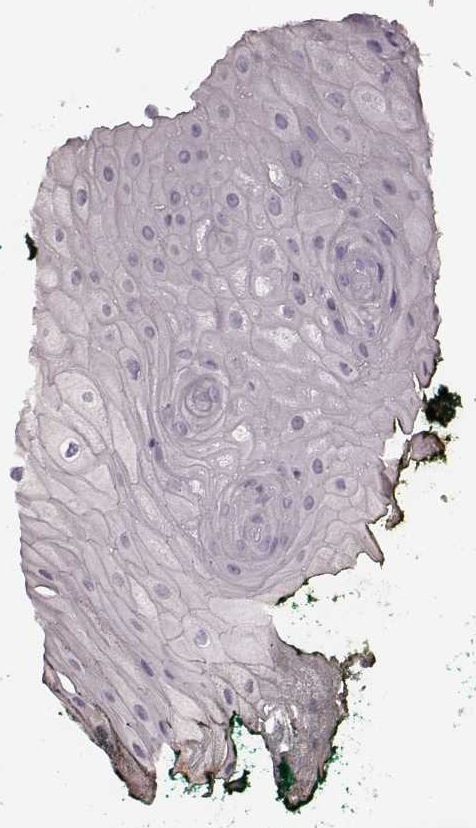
{"staining": {"intensity": "negative", "quantity": "none", "location": "none"}, "tissue": "oral mucosa", "cell_type": "Squamous epithelial cells", "image_type": "normal", "snomed": [{"axis": "morphology", "description": "Normal tissue, NOS"}, {"axis": "topography", "description": "Oral tissue"}, {"axis": "topography", "description": "Head-Neck"}], "caption": "A high-resolution photomicrograph shows immunohistochemistry staining of benign oral mucosa, which shows no significant expression in squamous epithelial cells.", "gene": "PRKCE", "patient": {"sex": "female", "age": 68}}